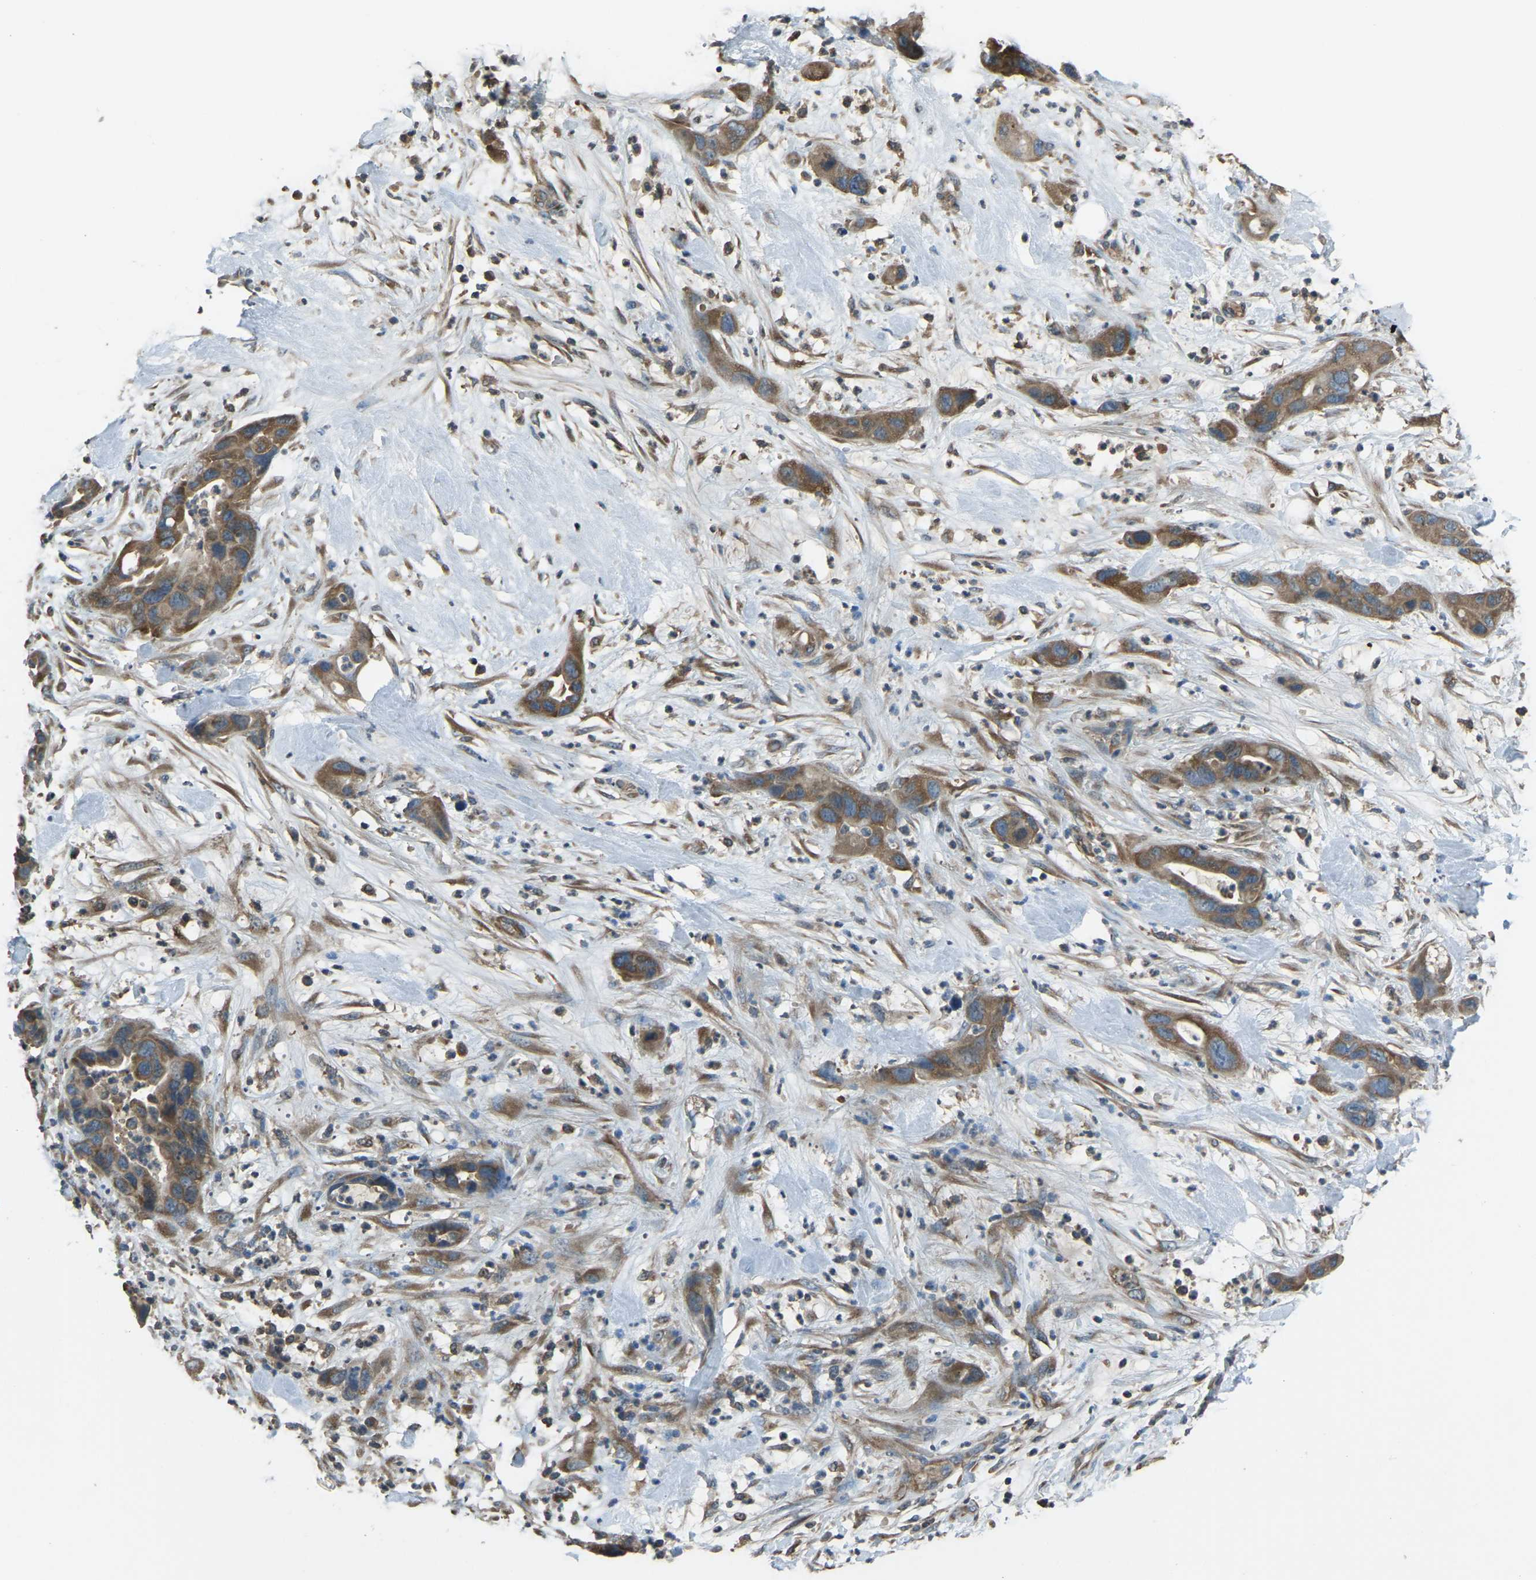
{"staining": {"intensity": "moderate", "quantity": ">75%", "location": "cytoplasmic/membranous"}, "tissue": "pancreatic cancer", "cell_type": "Tumor cells", "image_type": "cancer", "snomed": [{"axis": "morphology", "description": "Adenocarcinoma, NOS"}, {"axis": "topography", "description": "Pancreas"}], "caption": "This is a photomicrograph of immunohistochemistry staining of pancreatic cancer, which shows moderate expression in the cytoplasmic/membranous of tumor cells.", "gene": "AIMP1", "patient": {"sex": "female", "age": 71}}